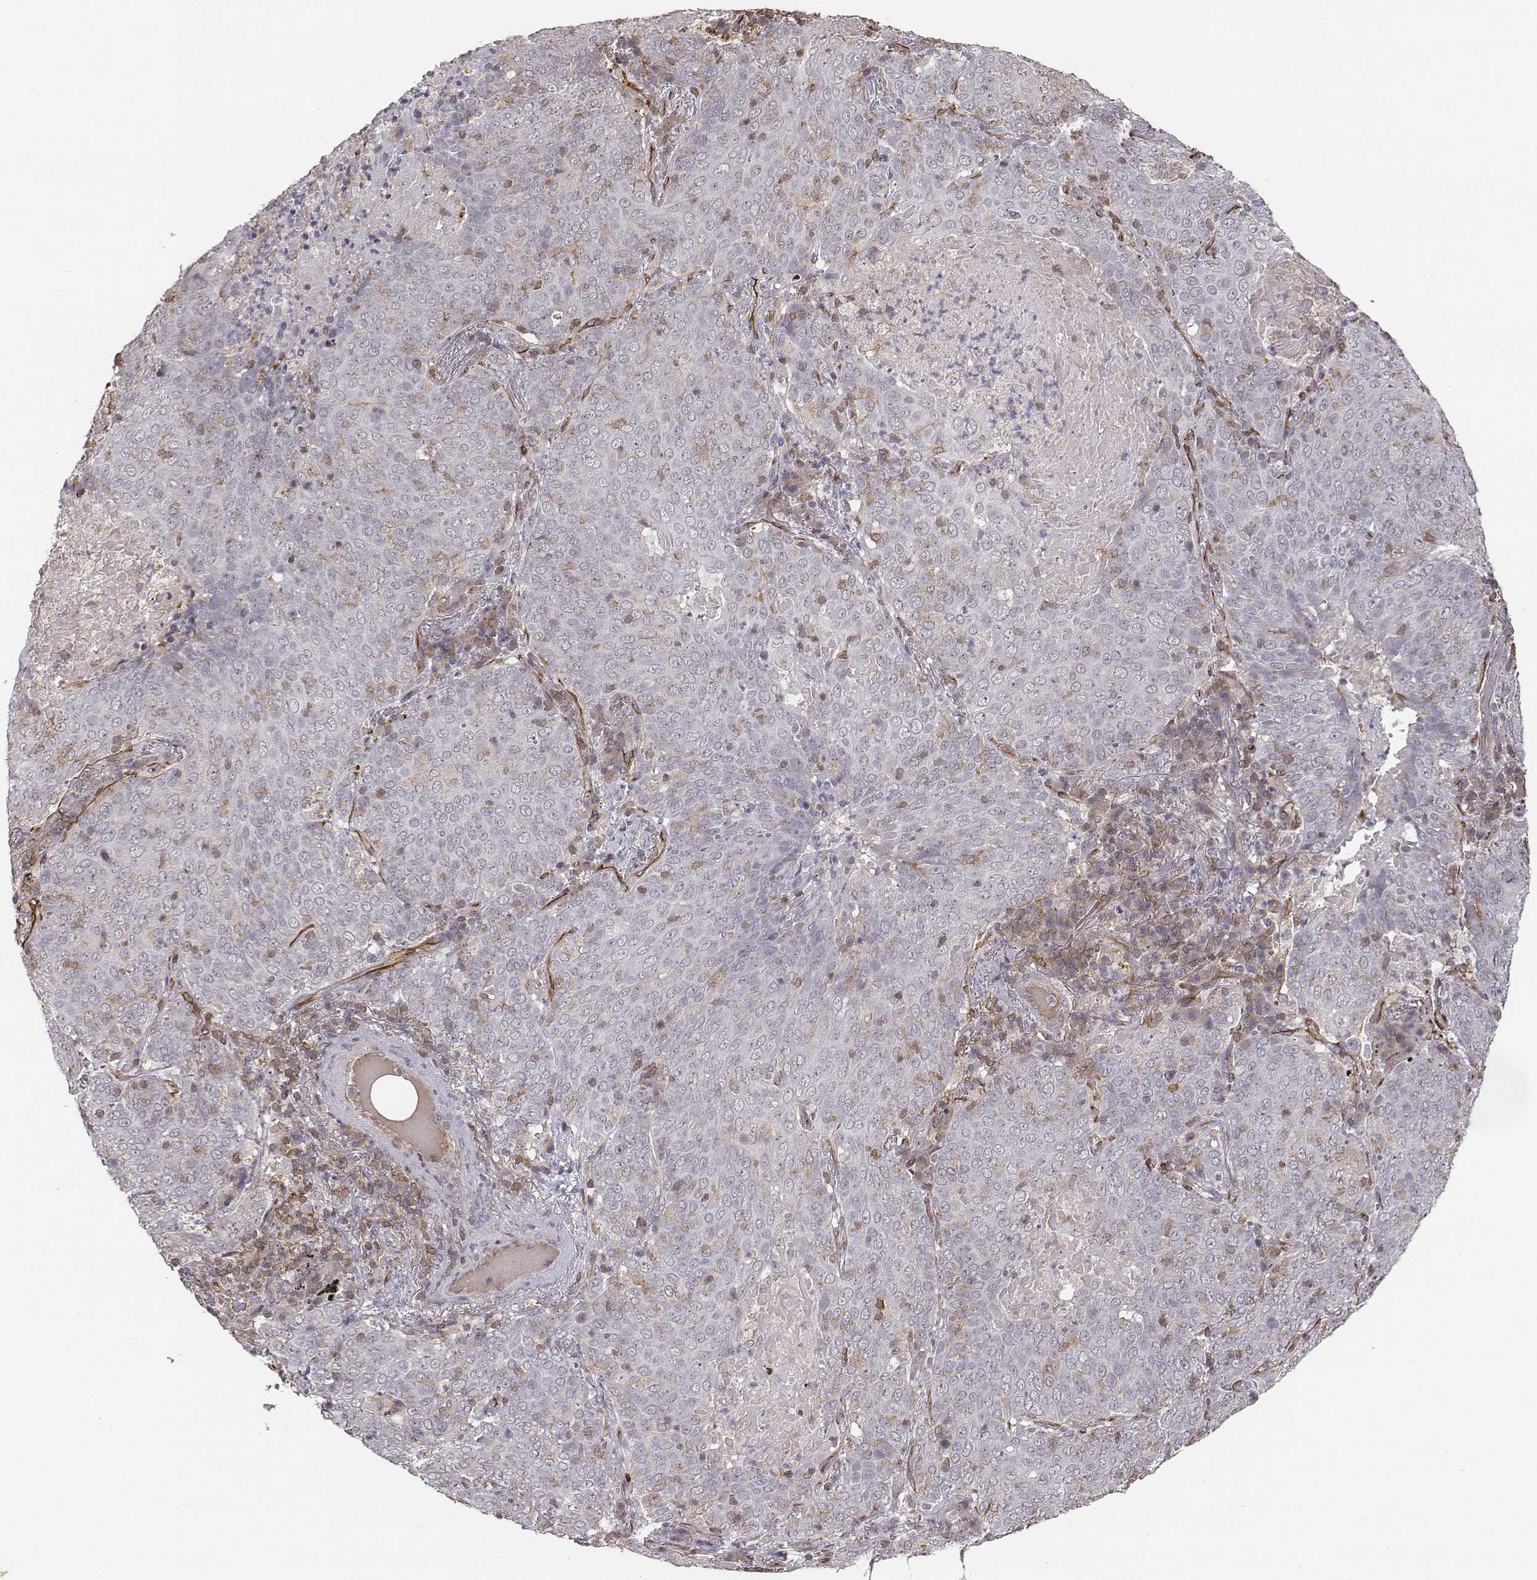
{"staining": {"intensity": "negative", "quantity": "none", "location": "none"}, "tissue": "lung cancer", "cell_type": "Tumor cells", "image_type": "cancer", "snomed": [{"axis": "morphology", "description": "Squamous cell carcinoma, NOS"}, {"axis": "topography", "description": "Lung"}], "caption": "Tumor cells are negative for brown protein staining in lung cancer (squamous cell carcinoma).", "gene": "PTPRG", "patient": {"sex": "male", "age": 82}}